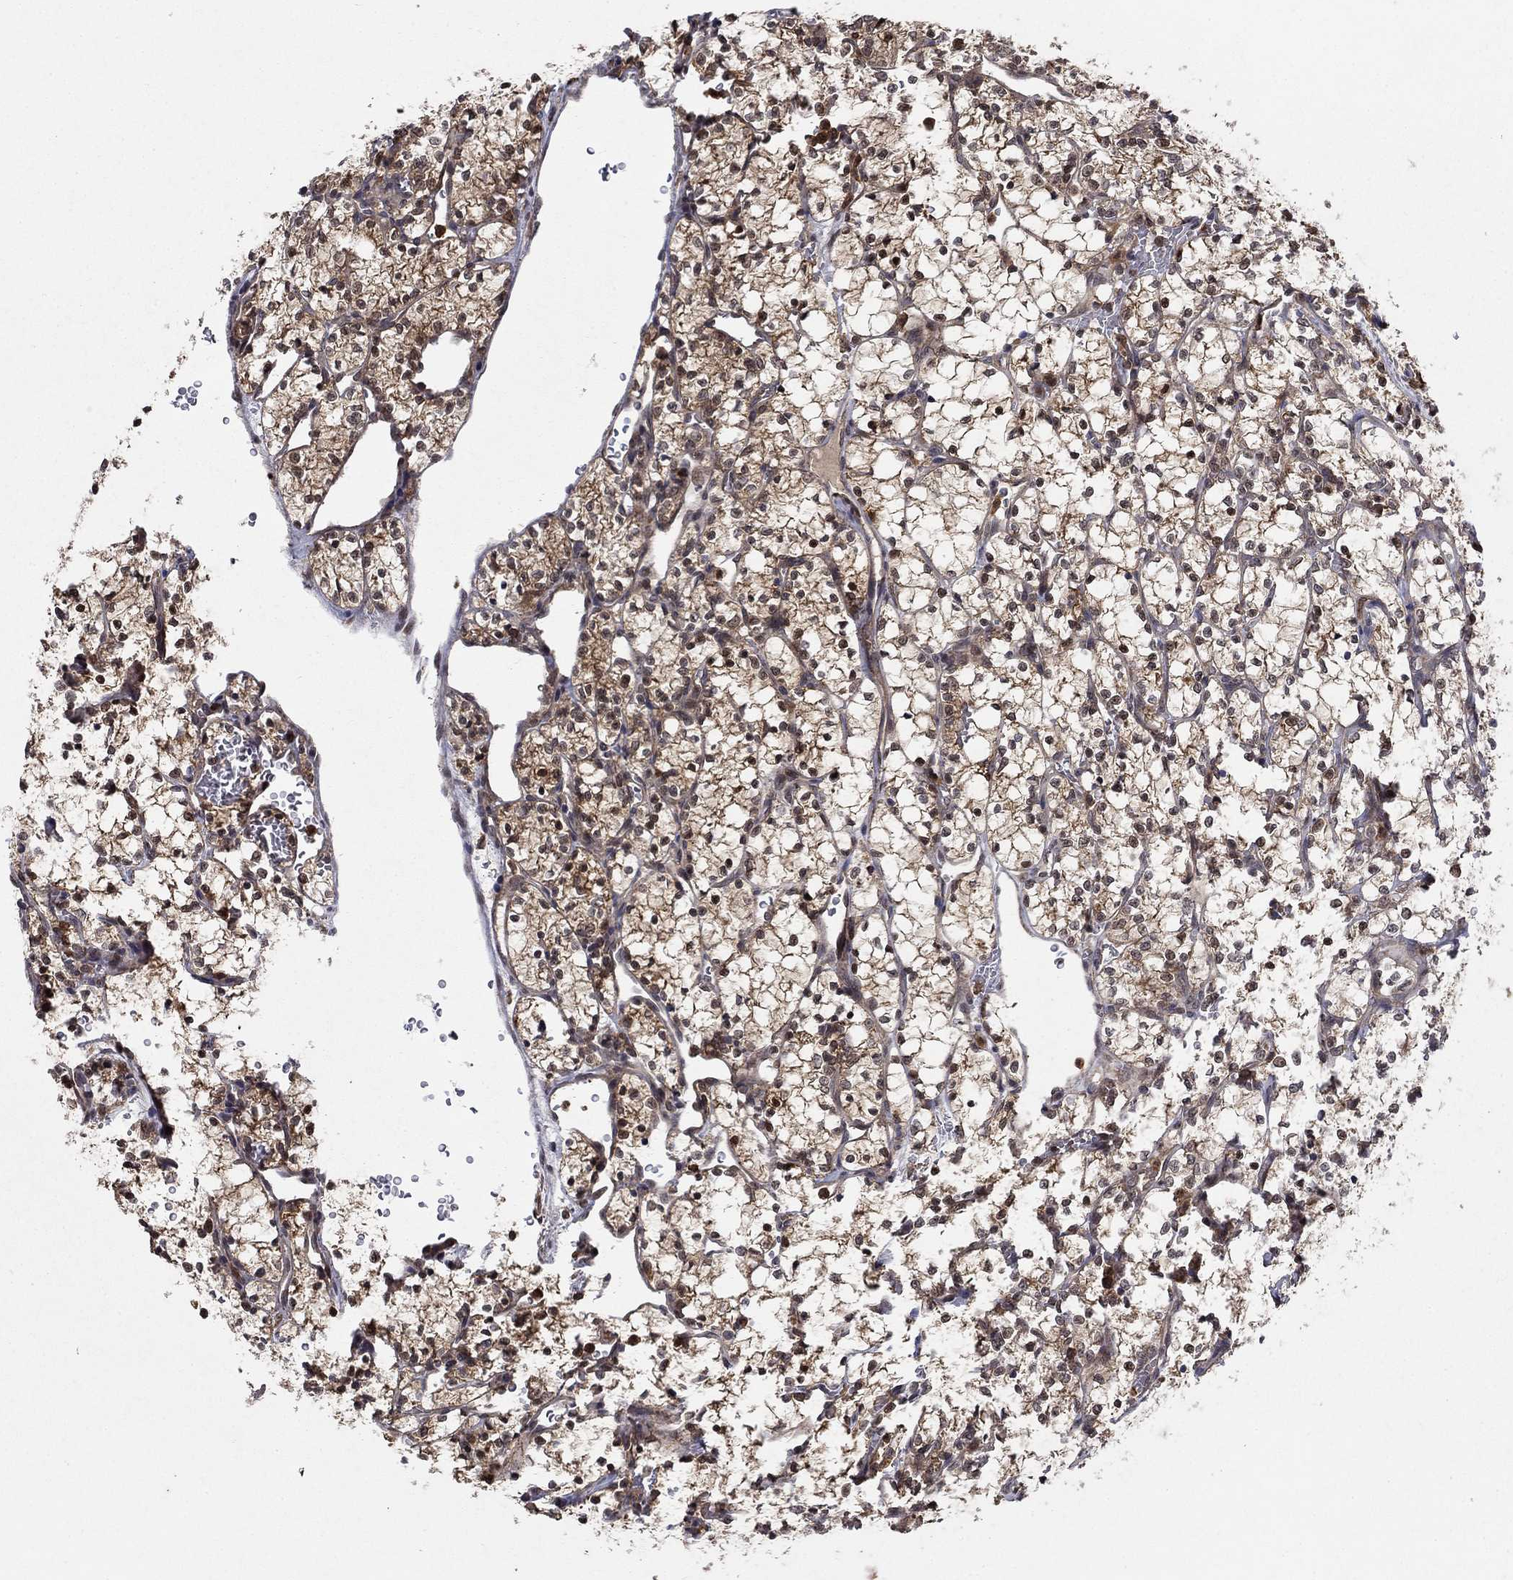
{"staining": {"intensity": "strong", "quantity": "25%-75%", "location": "cytoplasmic/membranous,nuclear"}, "tissue": "renal cancer", "cell_type": "Tumor cells", "image_type": "cancer", "snomed": [{"axis": "morphology", "description": "Adenocarcinoma, NOS"}, {"axis": "topography", "description": "Kidney"}], "caption": "Human renal adenocarcinoma stained with a brown dye demonstrates strong cytoplasmic/membranous and nuclear positive staining in approximately 25%-75% of tumor cells.", "gene": "CCDC66", "patient": {"sex": "female", "age": 69}}